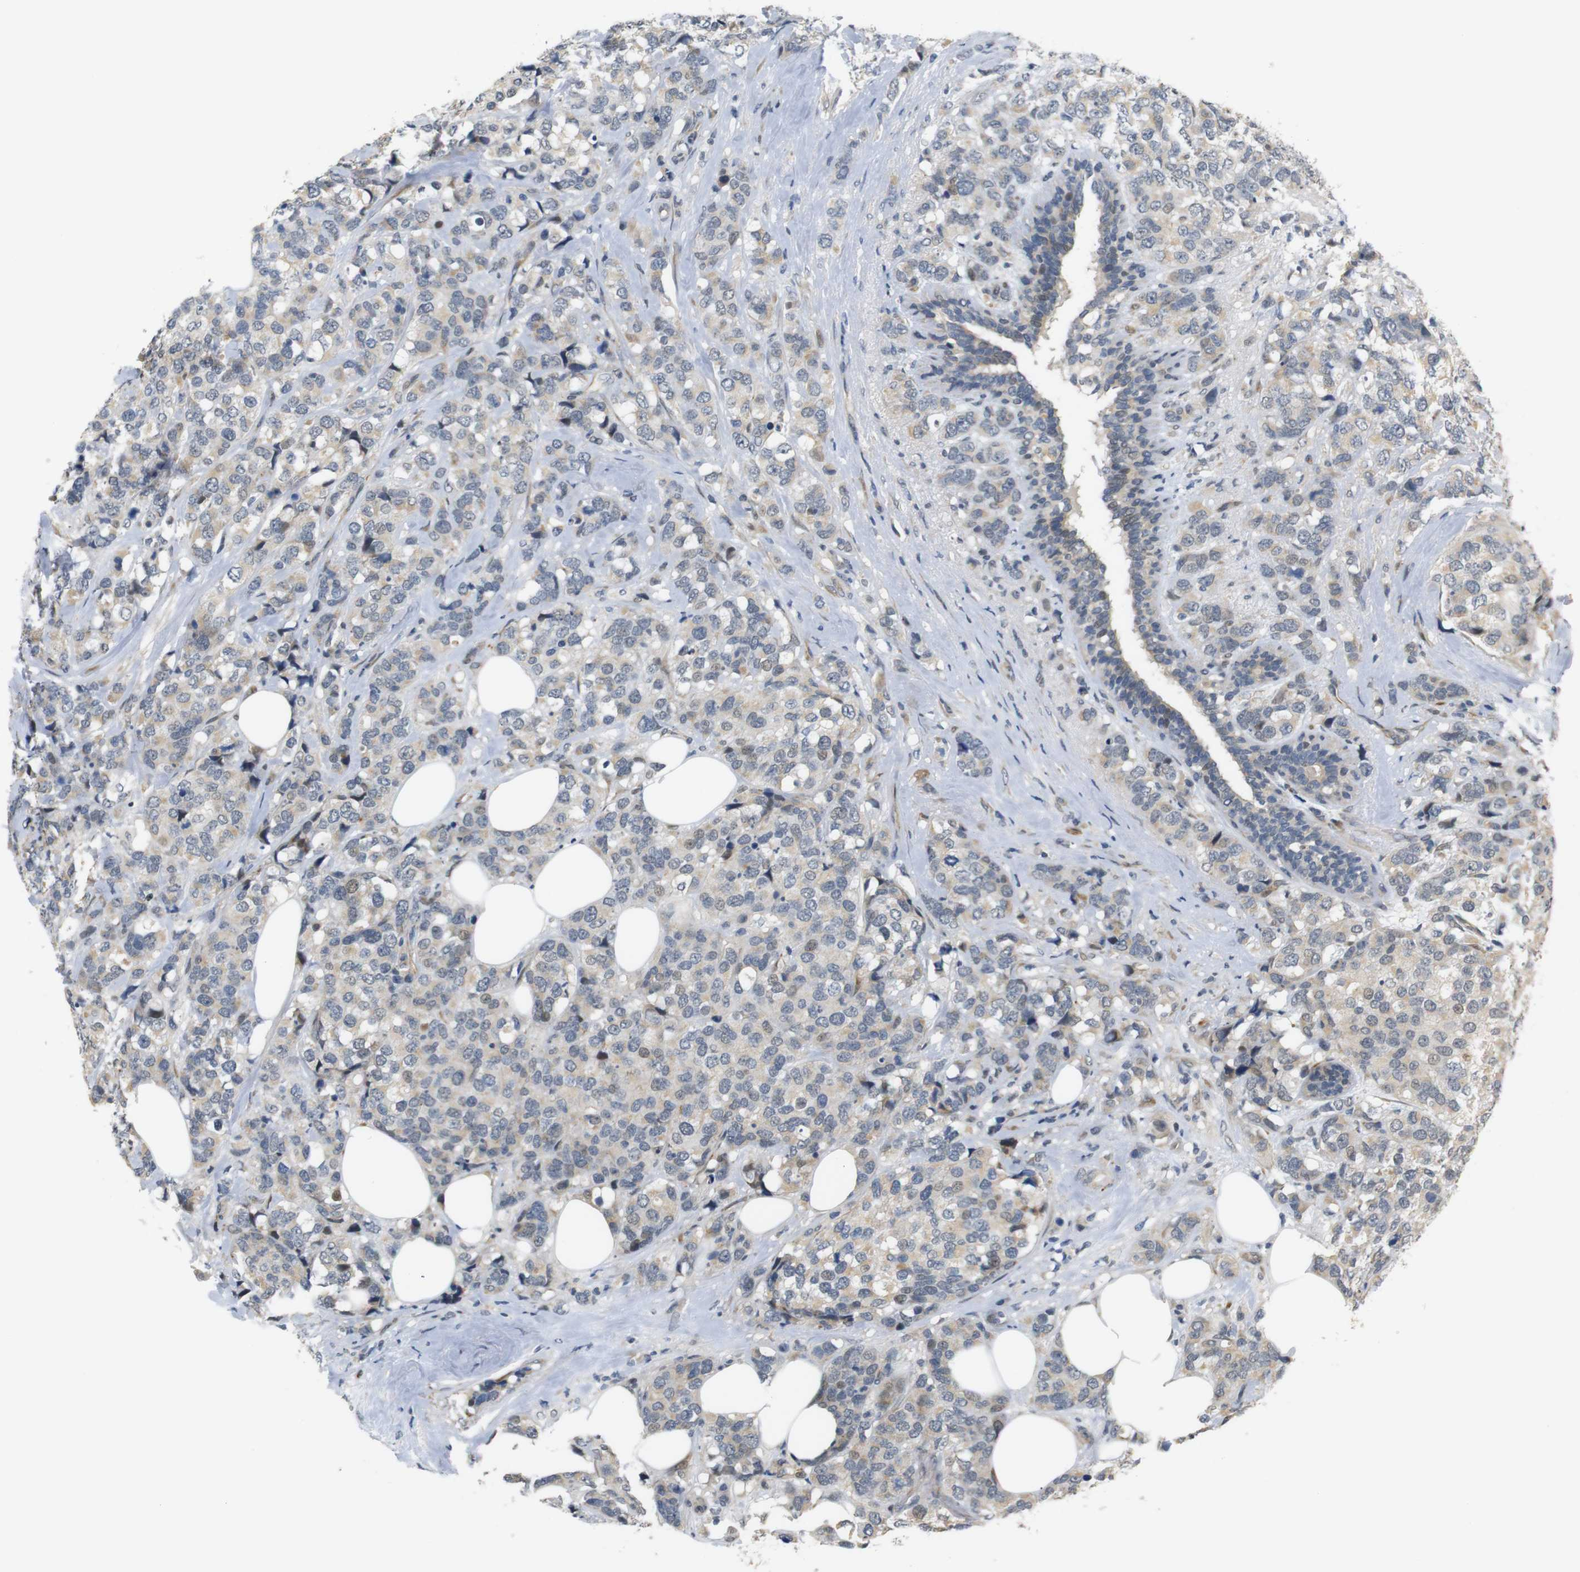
{"staining": {"intensity": "weak", "quantity": "<25%", "location": "cytoplasmic/membranous"}, "tissue": "breast cancer", "cell_type": "Tumor cells", "image_type": "cancer", "snomed": [{"axis": "morphology", "description": "Lobular carcinoma"}, {"axis": "topography", "description": "Breast"}], "caption": "A high-resolution photomicrograph shows immunohistochemistry staining of breast cancer, which exhibits no significant positivity in tumor cells. (DAB IHC, high magnification).", "gene": "SYDE1", "patient": {"sex": "female", "age": 59}}